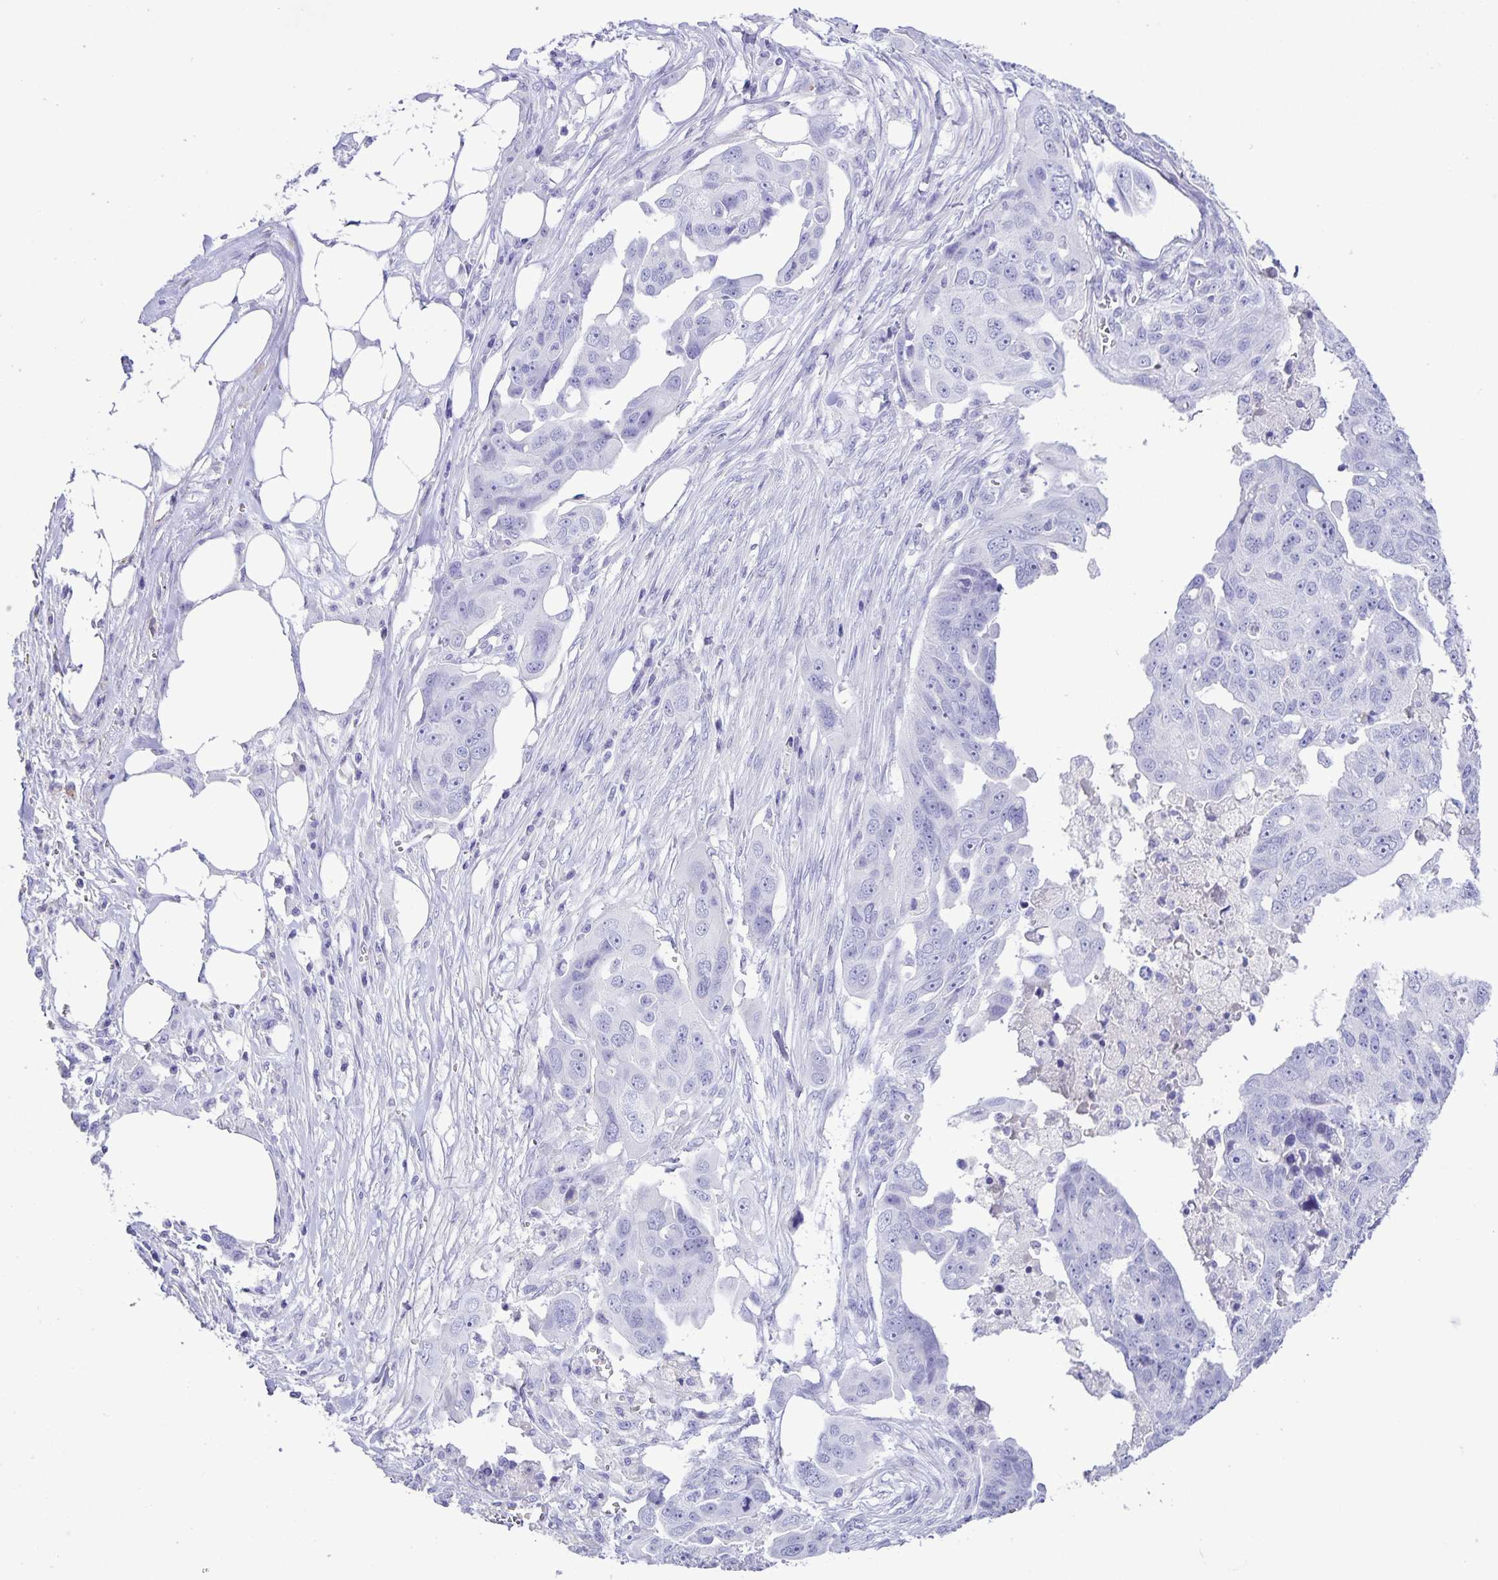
{"staining": {"intensity": "negative", "quantity": "none", "location": "none"}, "tissue": "ovarian cancer", "cell_type": "Tumor cells", "image_type": "cancer", "snomed": [{"axis": "morphology", "description": "Carcinoma, endometroid"}, {"axis": "topography", "description": "Ovary"}], "caption": "Tumor cells are negative for protein expression in human ovarian cancer (endometroid carcinoma).", "gene": "UBQLN3", "patient": {"sex": "female", "age": 70}}